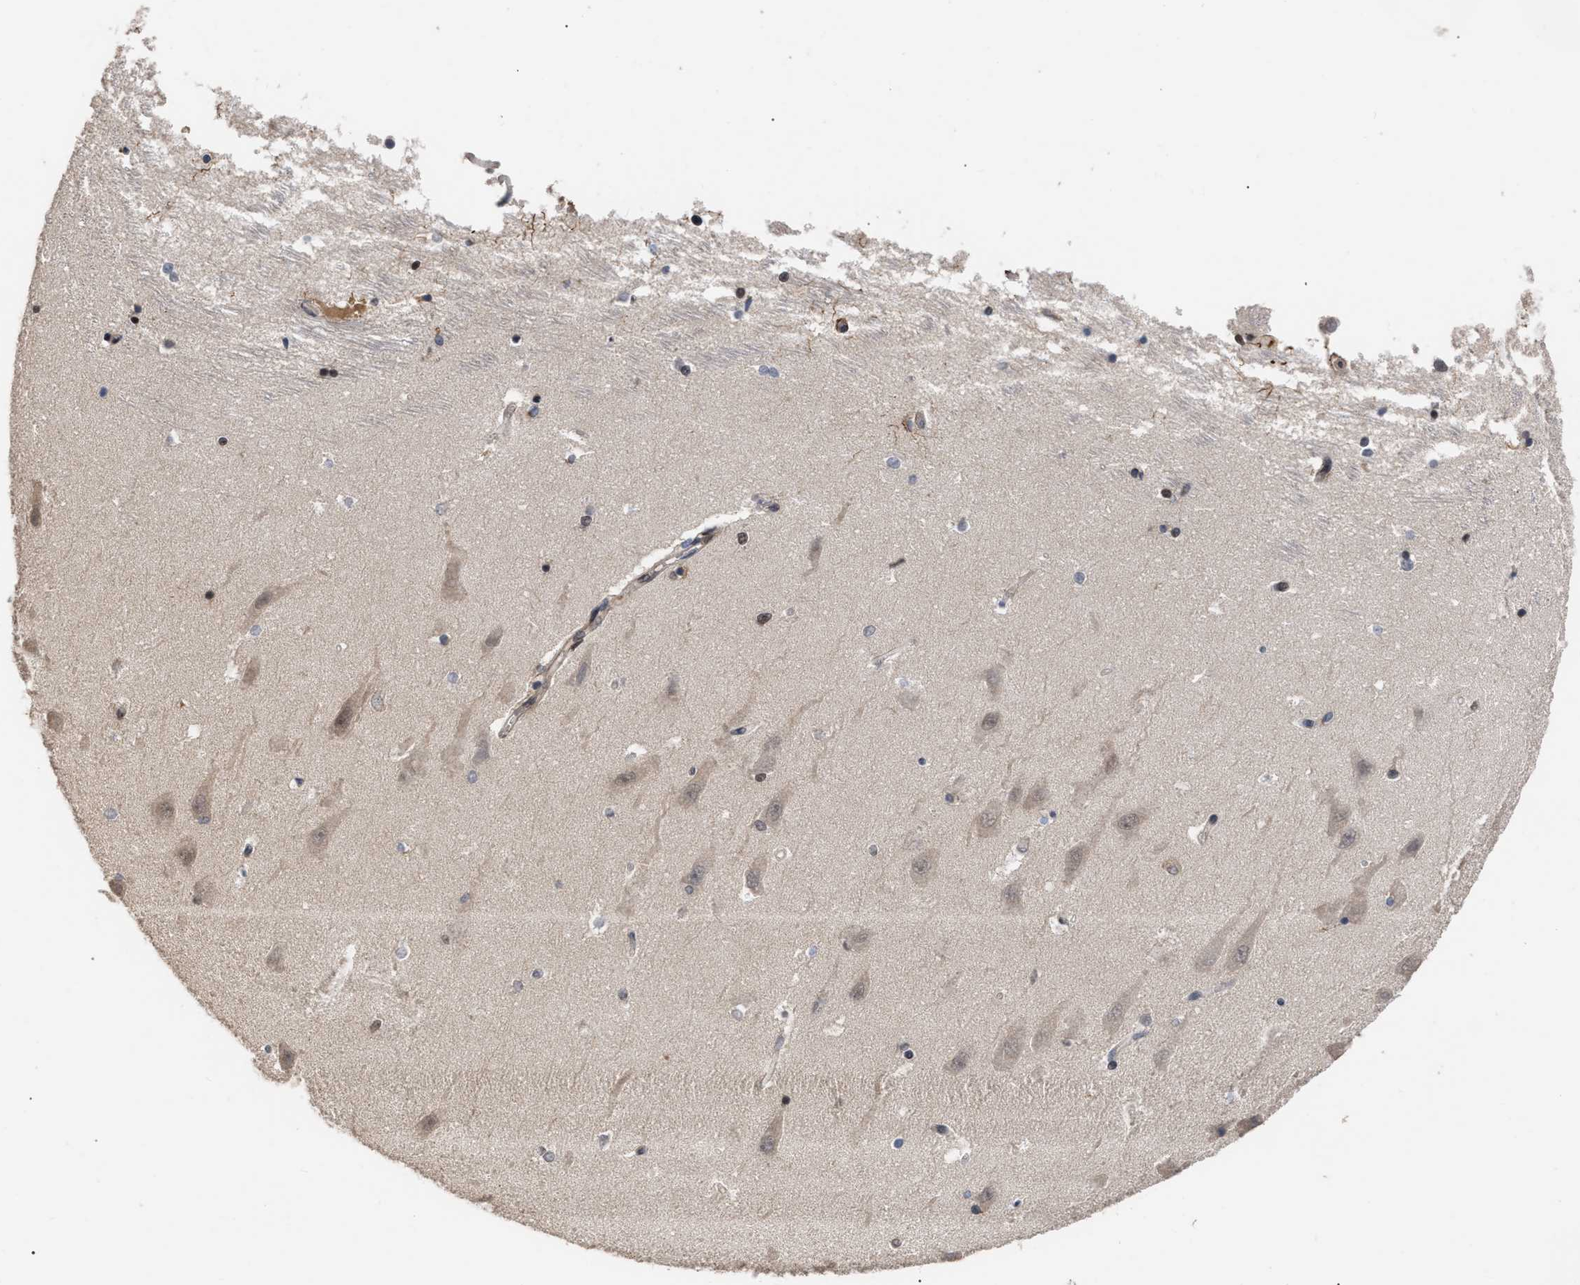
{"staining": {"intensity": "weak", "quantity": "<25%", "location": "nuclear"}, "tissue": "hippocampus", "cell_type": "Glial cells", "image_type": "normal", "snomed": [{"axis": "morphology", "description": "Normal tissue, NOS"}, {"axis": "topography", "description": "Hippocampus"}], "caption": "DAB (3,3'-diaminobenzidine) immunohistochemical staining of unremarkable human hippocampus shows no significant positivity in glial cells. Nuclei are stained in blue.", "gene": "JAZF1", "patient": {"sex": "male", "age": 45}}